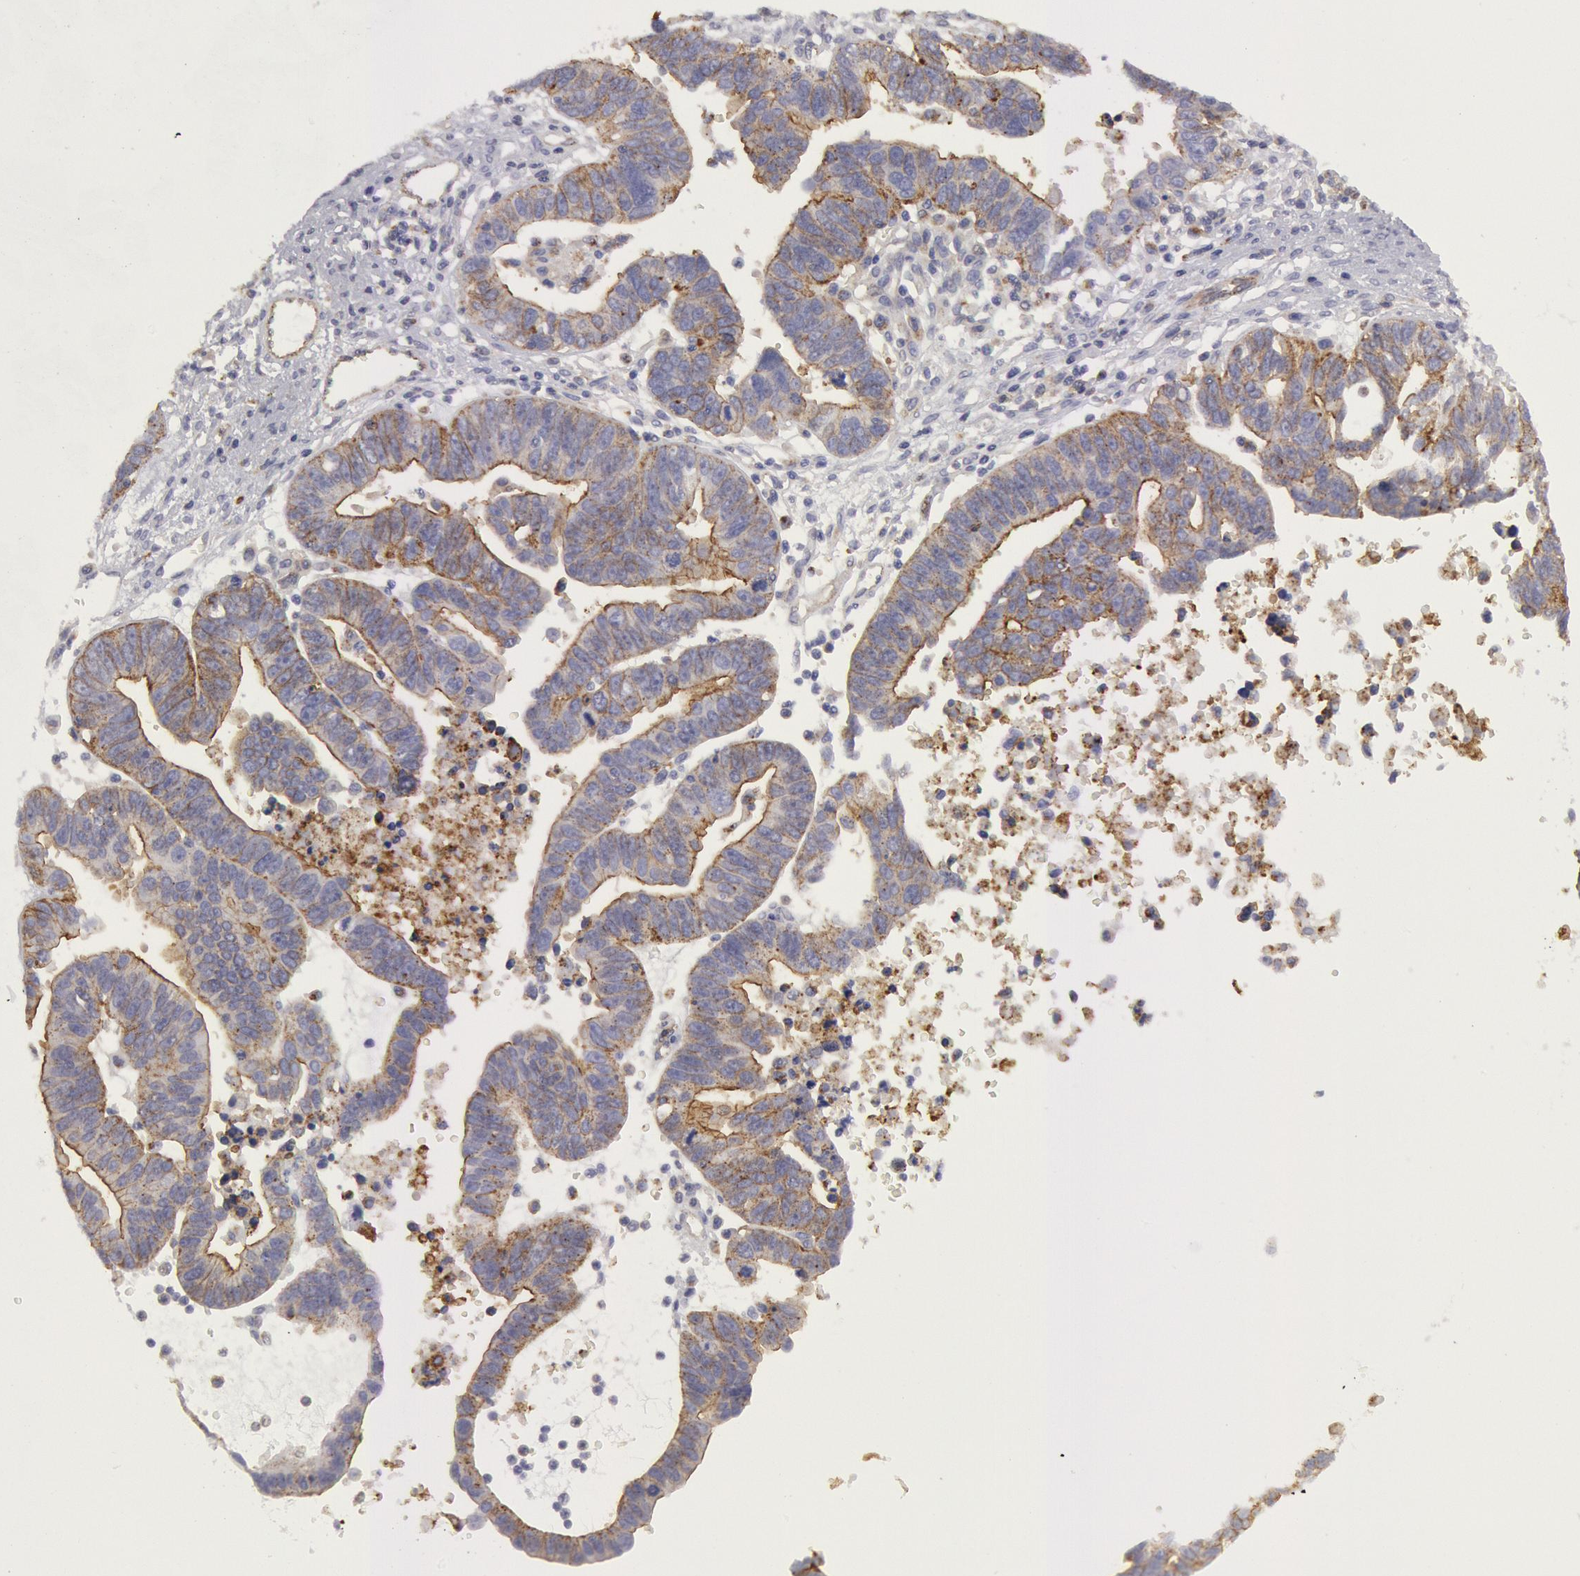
{"staining": {"intensity": "negative", "quantity": "none", "location": "none"}, "tissue": "ovarian cancer", "cell_type": "Tumor cells", "image_type": "cancer", "snomed": [{"axis": "morphology", "description": "Carcinoma, endometroid"}, {"axis": "morphology", "description": "Cystadenocarcinoma, serous, NOS"}, {"axis": "topography", "description": "Ovary"}], "caption": "Serous cystadenocarcinoma (ovarian) was stained to show a protein in brown. There is no significant staining in tumor cells.", "gene": "FLOT1", "patient": {"sex": "female", "age": 45}}